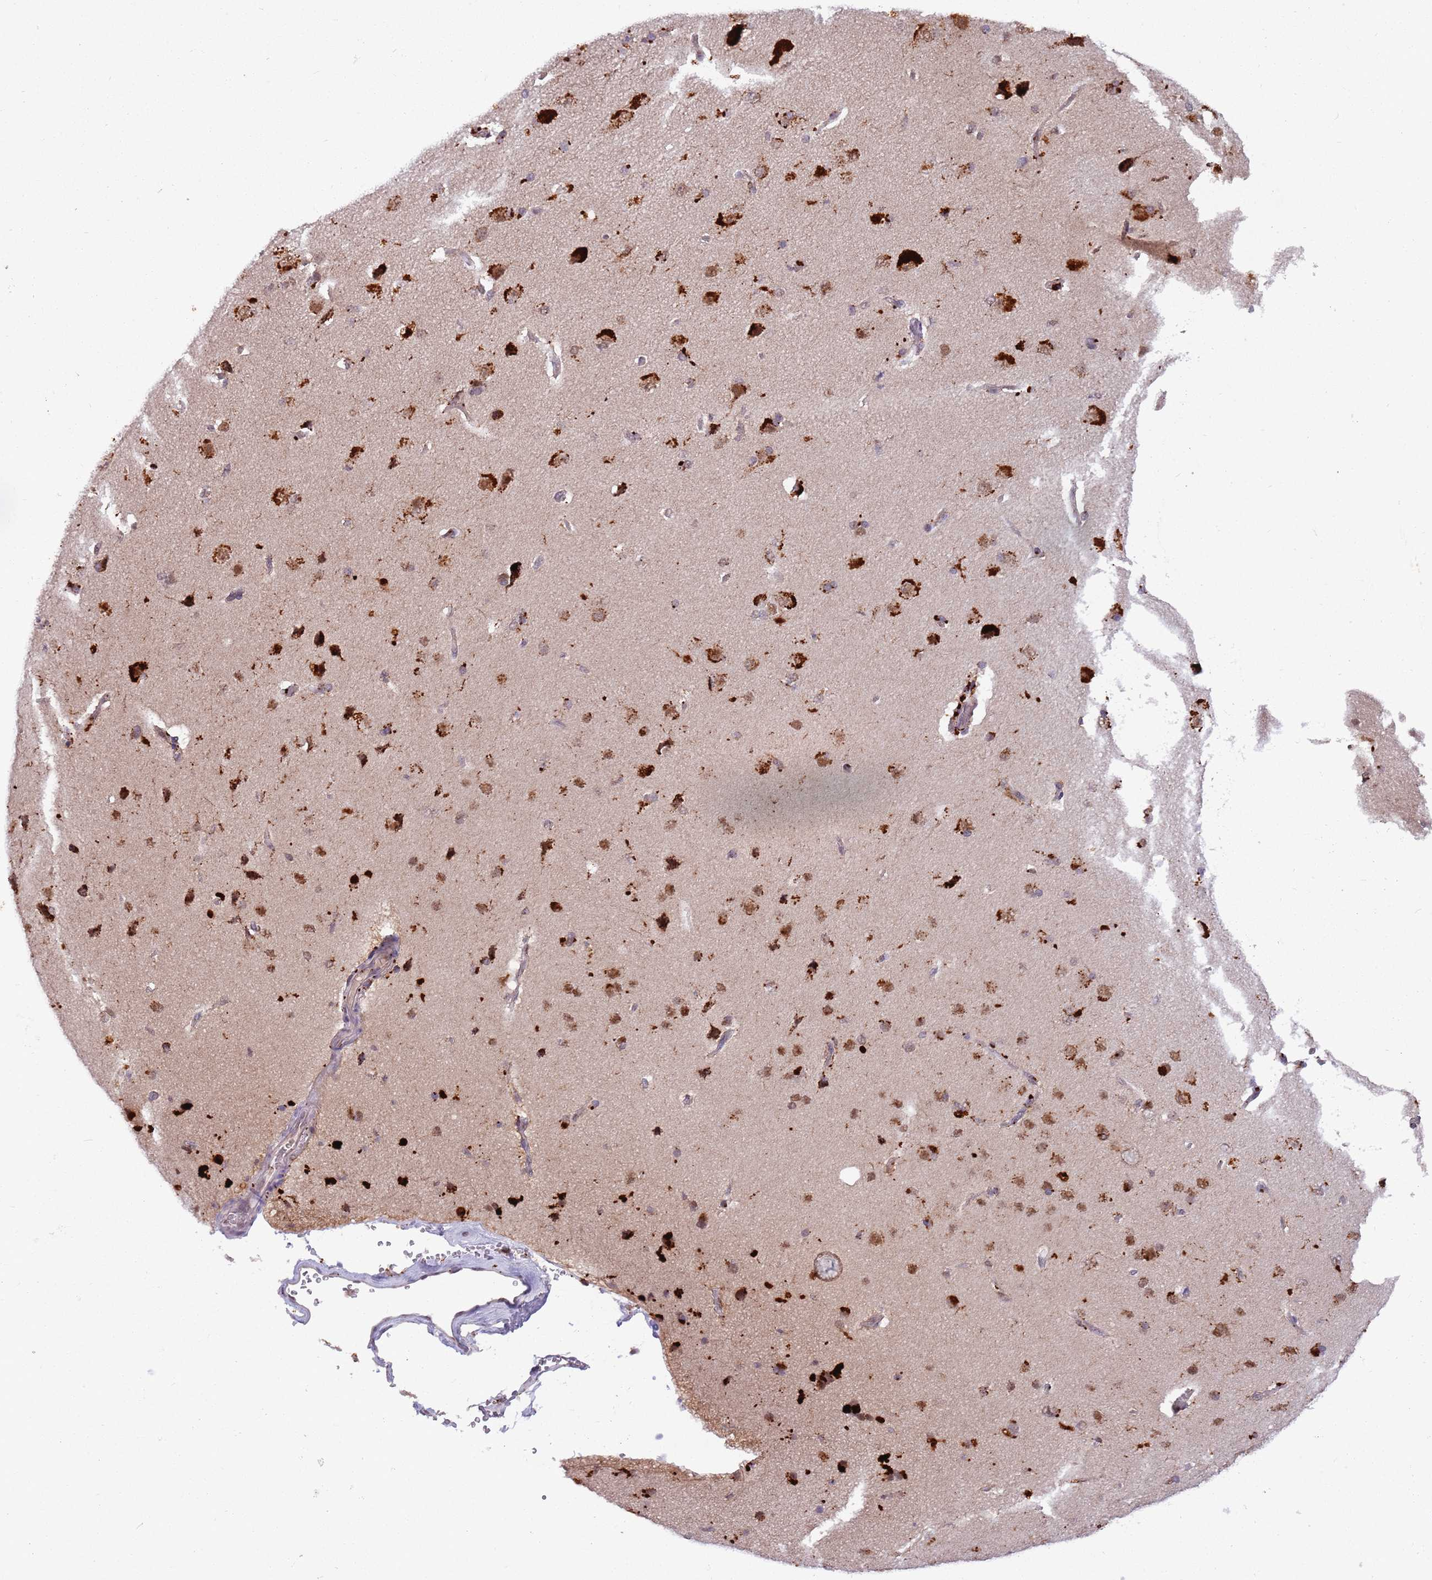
{"staining": {"intensity": "moderate", "quantity": "25%-75%", "location": "cytoplasmic/membranous"}, "tissue": "cerebral cortex", "cell_type": "Endothelial cells", "image_type": "normal", "snomed": [{"axis": "morphology", "description": "Normal tissue, NOS"}, {"axis": "topography", "description": "Cerebral cortex"}], "caption": "Immunohistochemistry (IHC) (DAB (3,3'-diaminobenzidine)) staining of unremarkable human cerebral cortex reveals moderate cytoplasmic/membranous protein expression in about 25%-75% of endothelial cells.", "gene": "TRIM27", "patient": {"sex": "male", "age": 62}}